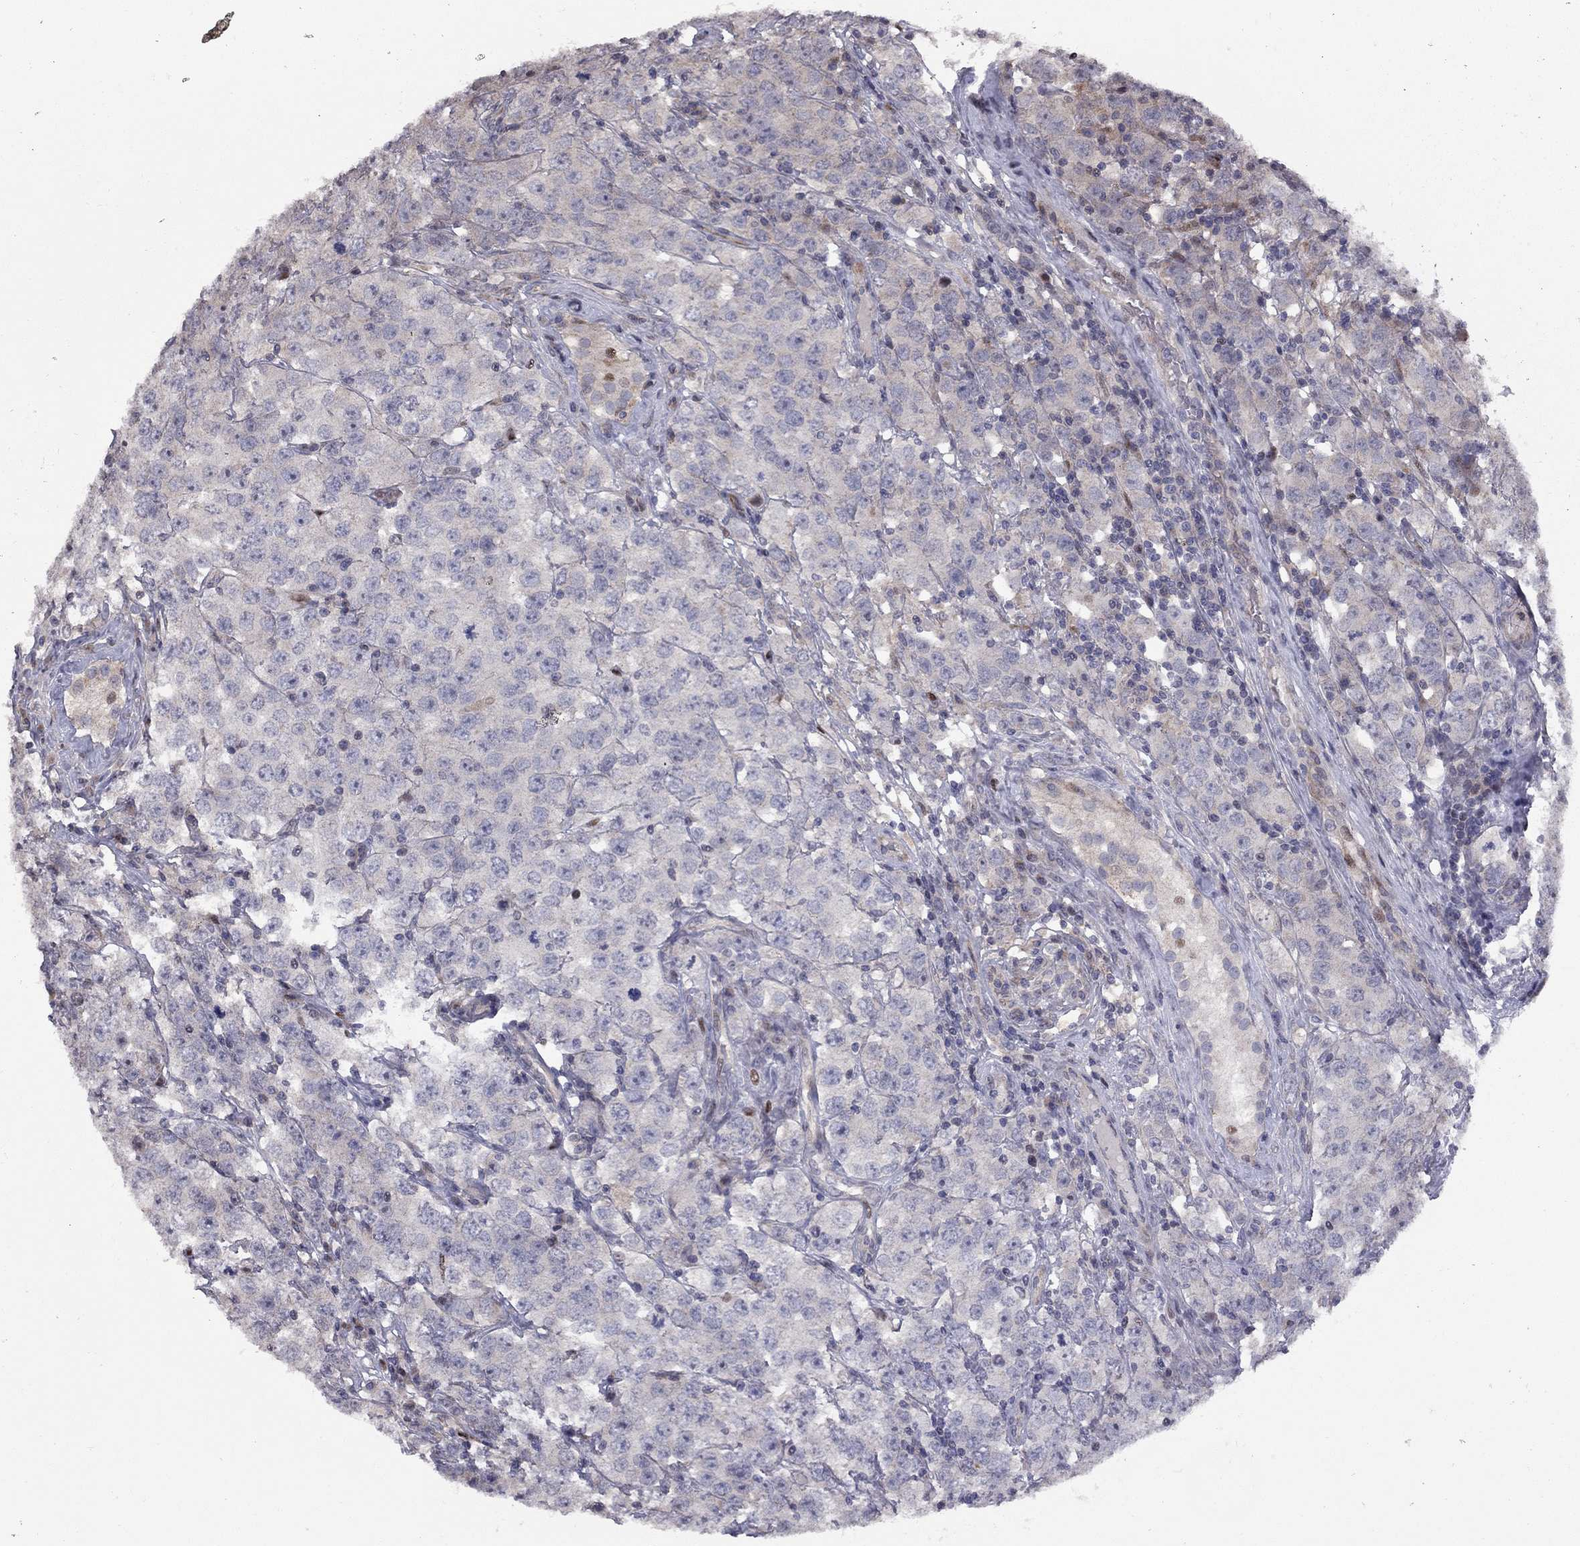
{"staining": {"intensity": "negative", "quantity": "none", "location": "none"}, "tissue": "testis cancer", "cell_type": "Tumor cells", "image_type": "cancer", "snomed": [{"axis": "morphology", "description": "Seminoma, NOS"}, {"axis": "topography", "description": "Testis"}], "caption": "Immunohistochemical staining of human testis cancer (seminoma) exhibits no significant expression in tumor cells.", "gene": "DUSP7", "patient": {"sex": "male", "age": 52}}